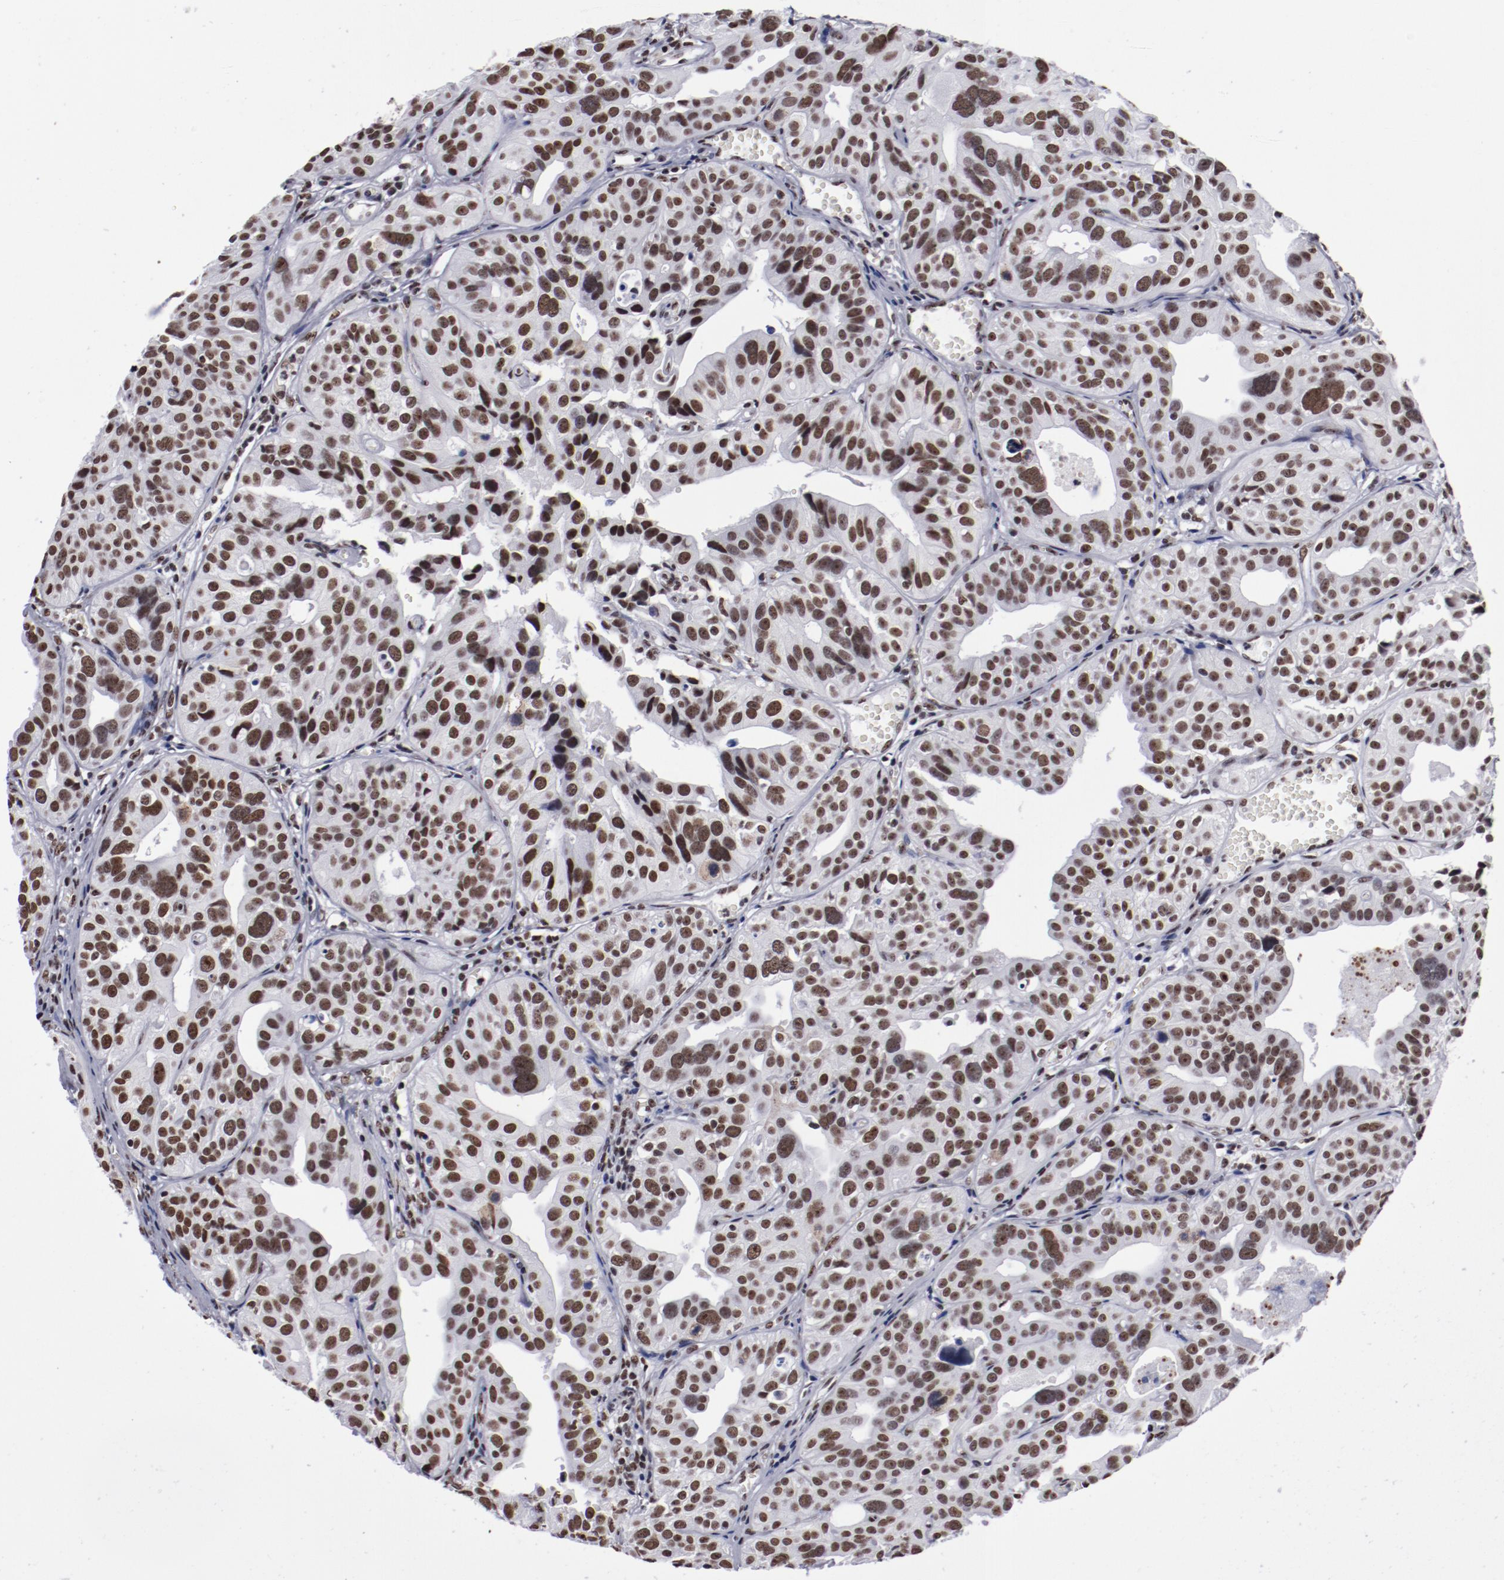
{"staining": {"intensity": "strong", "quantity": ">75%", "location": "nuclear"}, "tissue": "urothelial cancer", "cell_type": "Tumor cells", "image_type": "cancer", "snomed": [{"axis": "morphology", "description": "Urothelial carcinoma, High grade"}, {"axis": "topography", "description": "Urinary bladder"}], "caption": "Protein staining shows strong nuclear positivity in about >75% of tumor cells in urothelial cancer.", "gene": "HNRNPA2B1", "patient": {"sex": "male", "age": 56}}